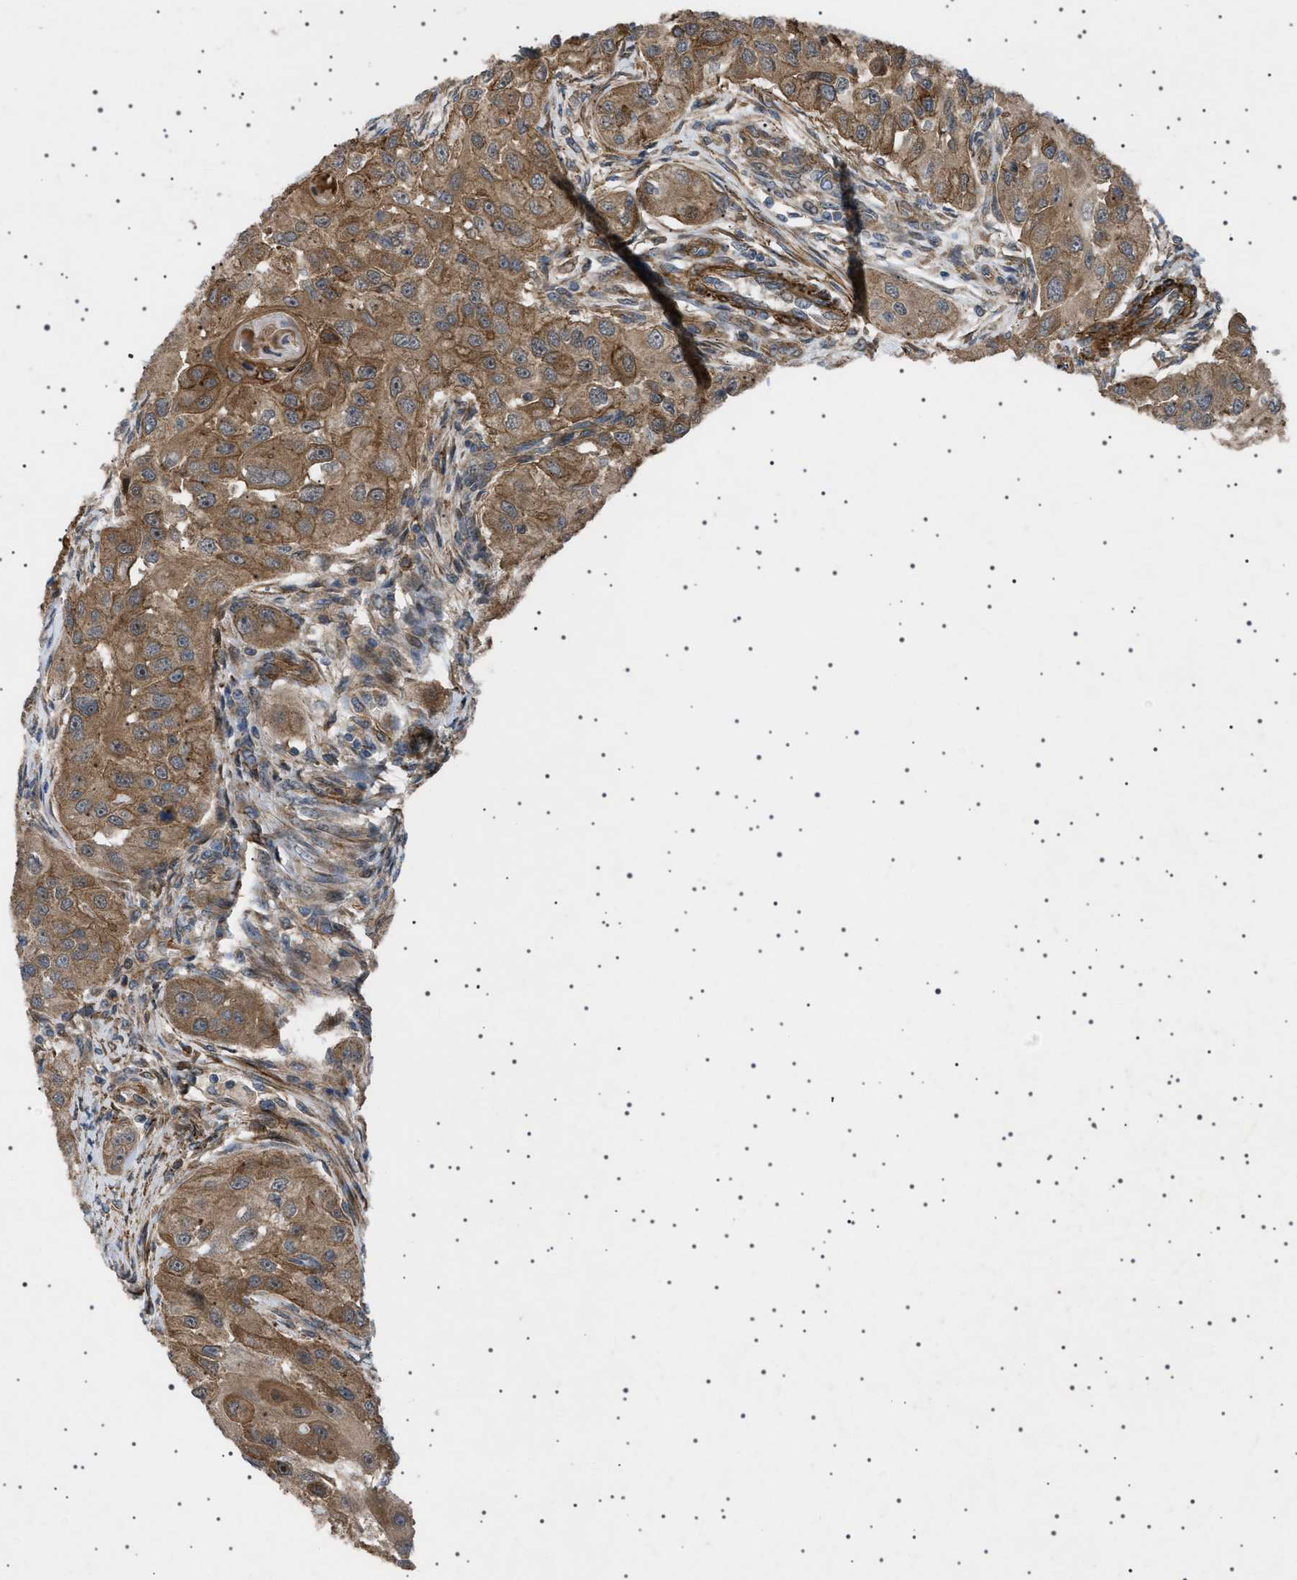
{"staining": {"intensity": "strong", "quantity": ">75%", "location": "cytoplasmic/membranous"}, "tissue": "head and neck cancer", "cell_type": "Tumor cells", "image_type": "cancer", "snomed": [{"axis": "morphology", "description": "Normal tissue, NOS"}, {"axis": "morphology", "description": "Squamous cell carcinoma, NOS"}, {"axis": "topography", "description": "Skeletal muscle"}, {"axis": "topography", "description": "Head-Neck"}], "caption": "Head and neck cancer stained with immunohistochemistry shows strong cytoplasmic/membranous expression in about >75% of tumor cells.", "gene": "CCDC186", "patient": {"sex": "male", "age": 51}}